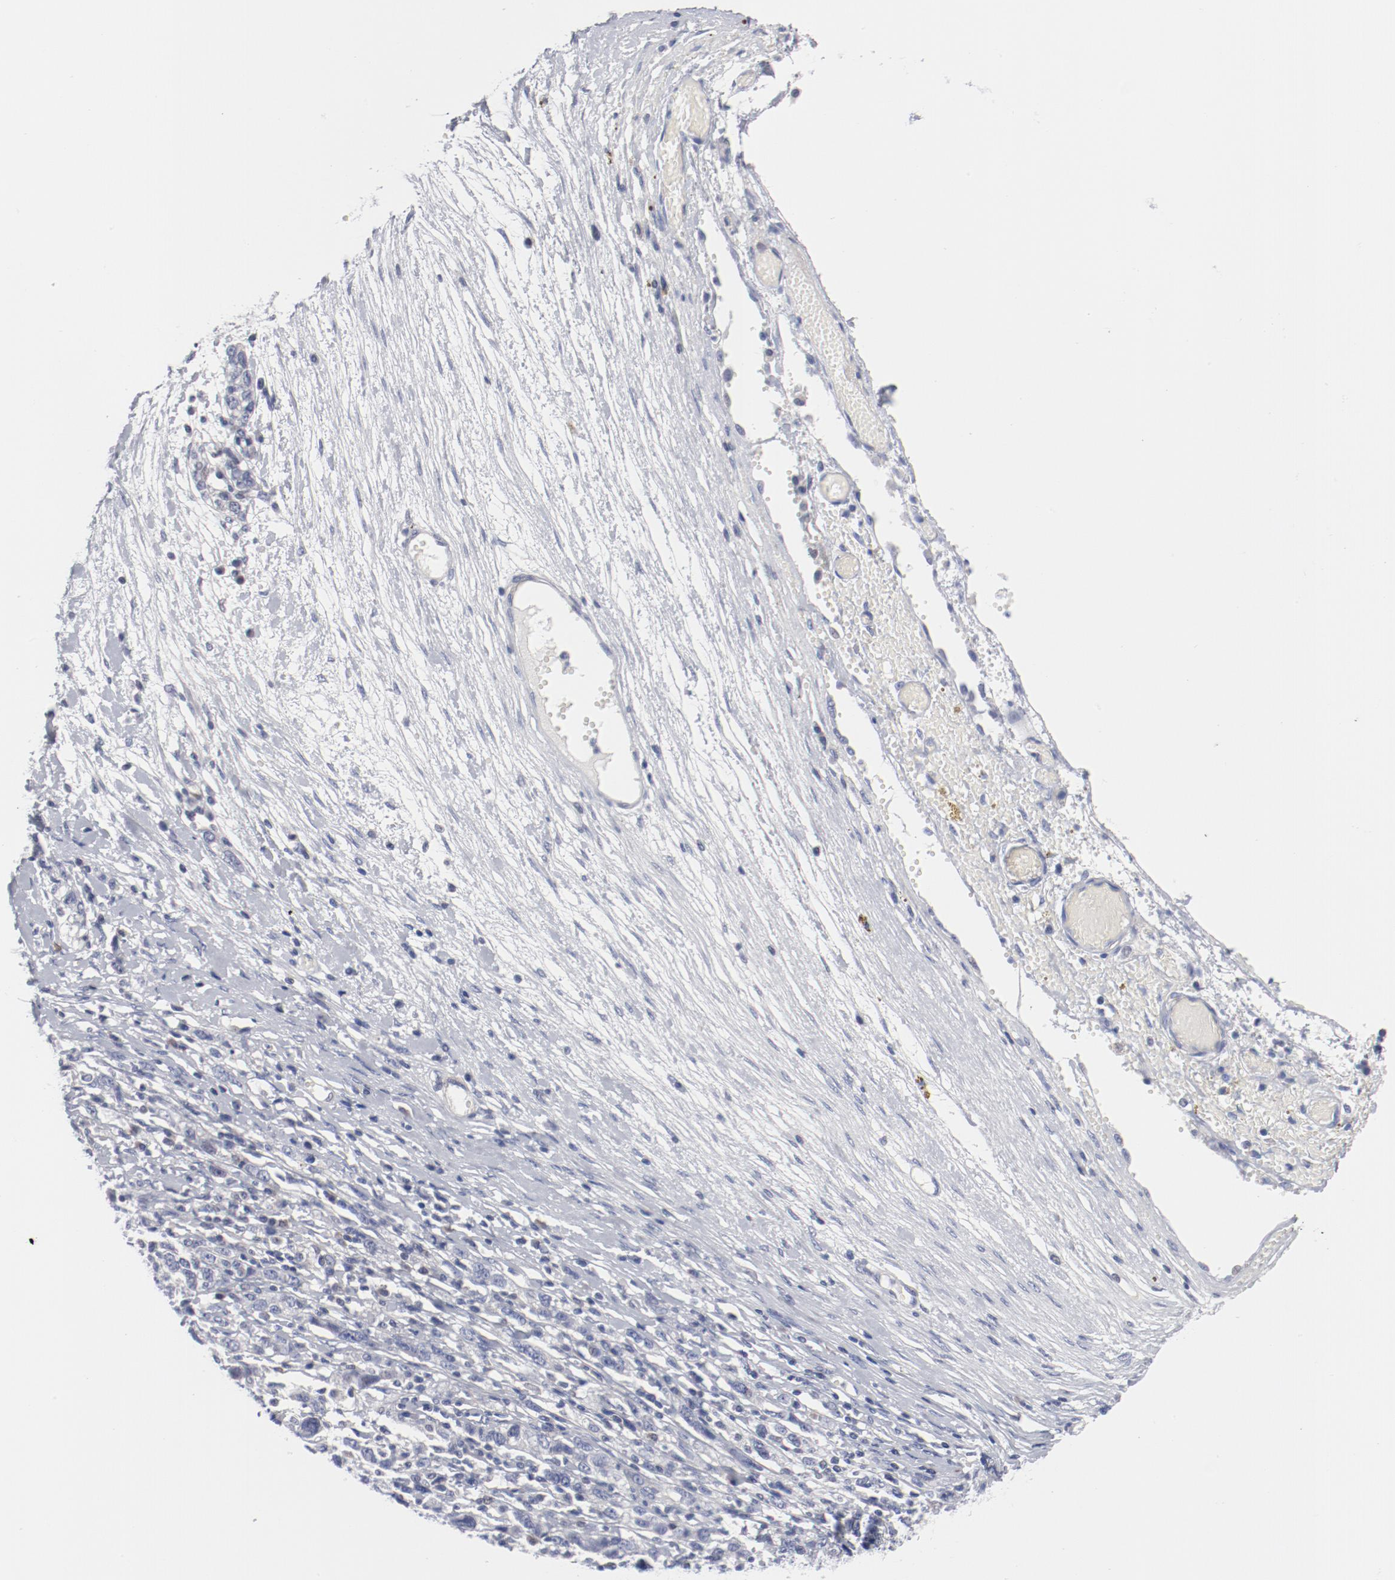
{"staining": {"intensity": "negative", "quantity": "none", "location": "none"}, "tissue": "ovarian cancer", "cell_type": "Tumor cells", "image_type": "cancer", "snomed": [{"axis": "morphology", "description": "Cystadenocarcinoma, serous, NOS"}, {"axis": "topography", "description": "Ovary"}], "caption": "An immunohistochemistry (IHC) histopathology image of serous cystadenocarcinoma (ovarian) is shown. There is no staining in tumor cells of serous cystadenocarcinoma (ovarian).", "gene": "KCNK13", "patient": {"sex": "female", "age": 71}}